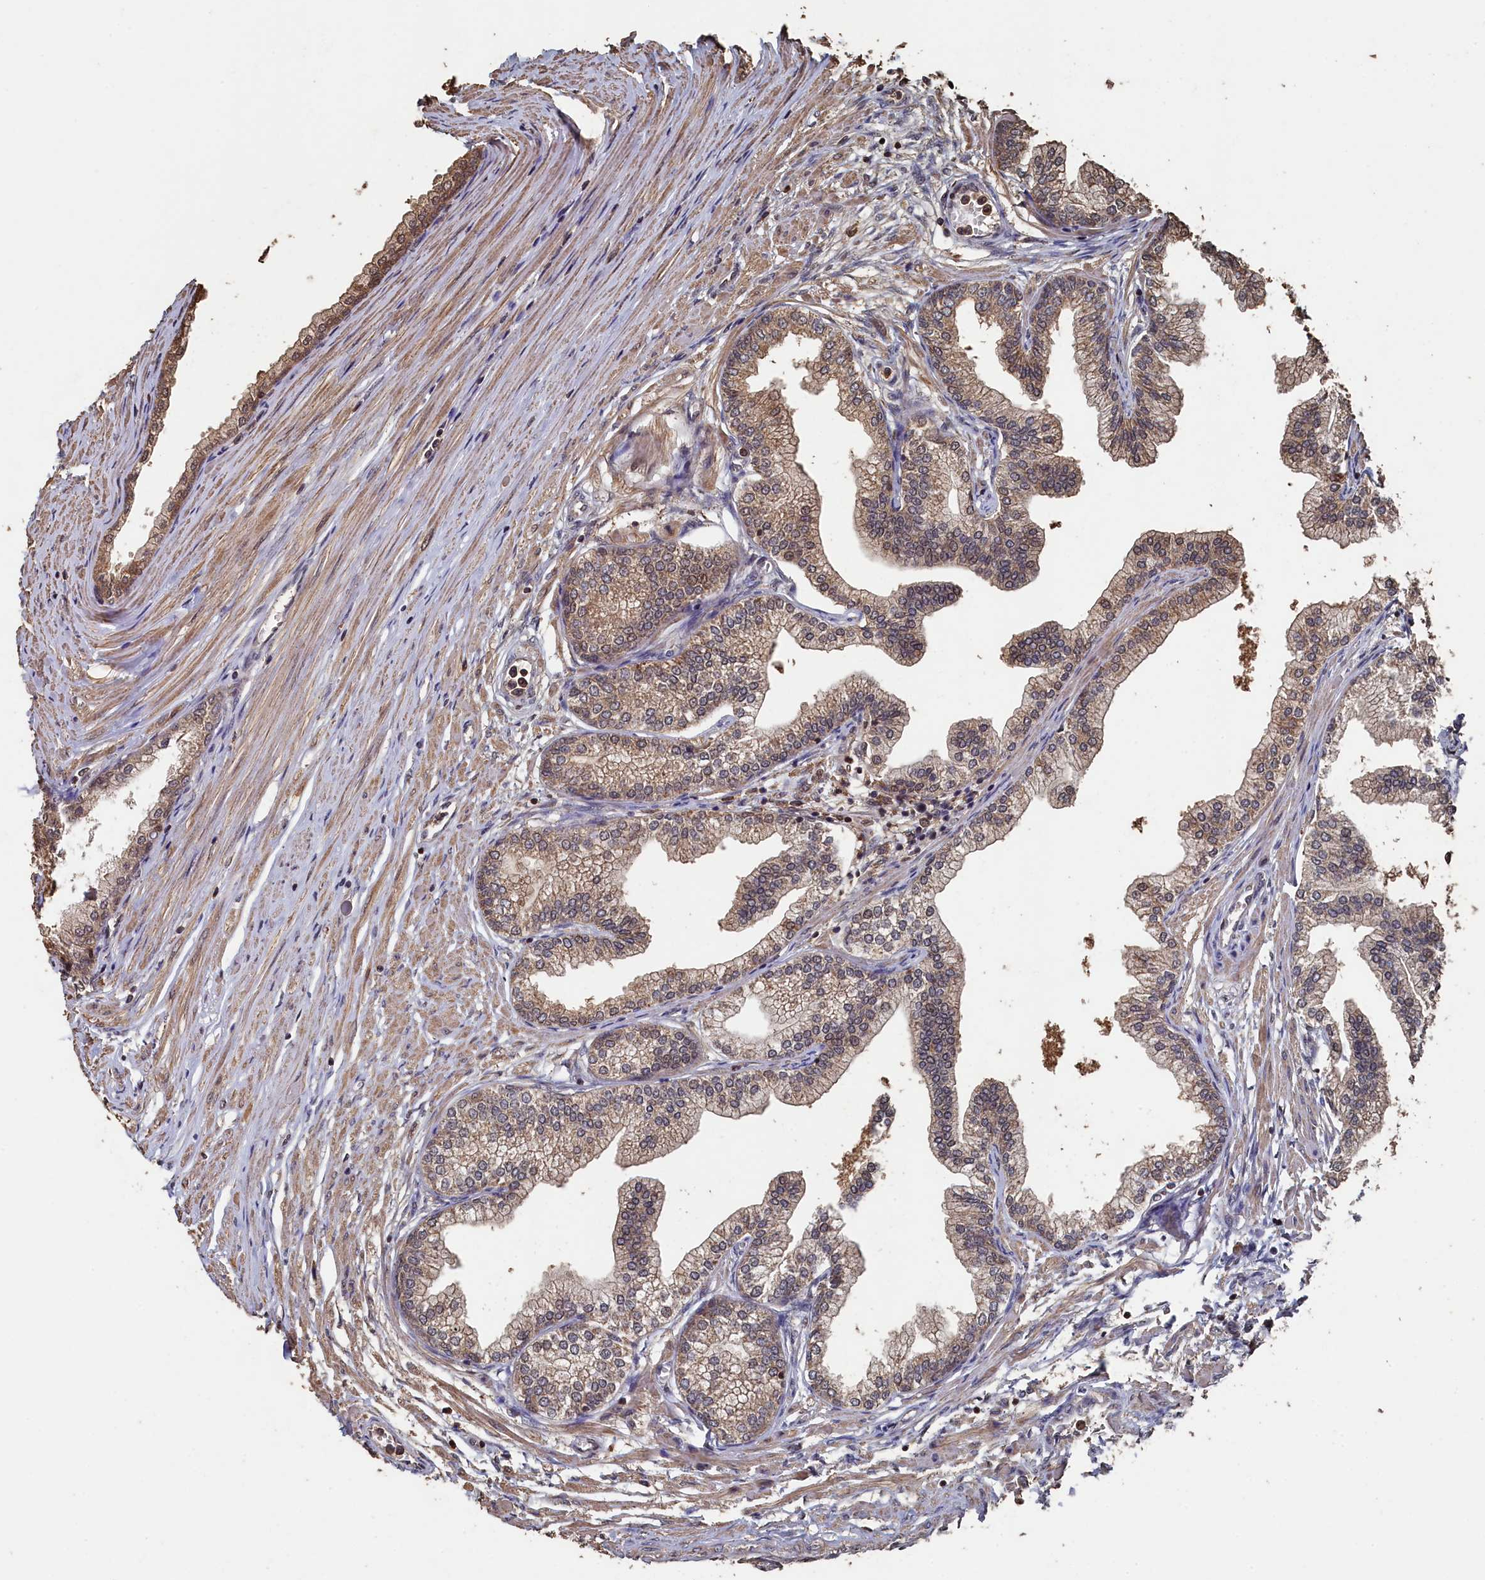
{"staining": {"intensity": "moderate", "quantity": ">75%", "location": "cytoplasmic/membranous,nuclear"}, "tissue": "prostate", "cell_type": "Glandular cells", "image_type": "normal", "snomed": [{"axis": "morphology", "description": "Normal tissue, NOS"}, {"axis": "morphology", "description": "Urothelial carcinoma, Low grade"}, {"axis": "topography", "description": "Urinary bladder"}, {"axis": "topography", "description": "Prostate"}], "caption": "This photomicrograph exhibits normal prostate stained with immunohistochemistry (IHC) to label a protein in brown. The cytoplasmic/membranous,nuclear of glandular cells show moderate positivity for the protein. Nuclei are counter-stained blue.", "gene": "PIGN", "patient": {"sex": "male", "age": 60}}